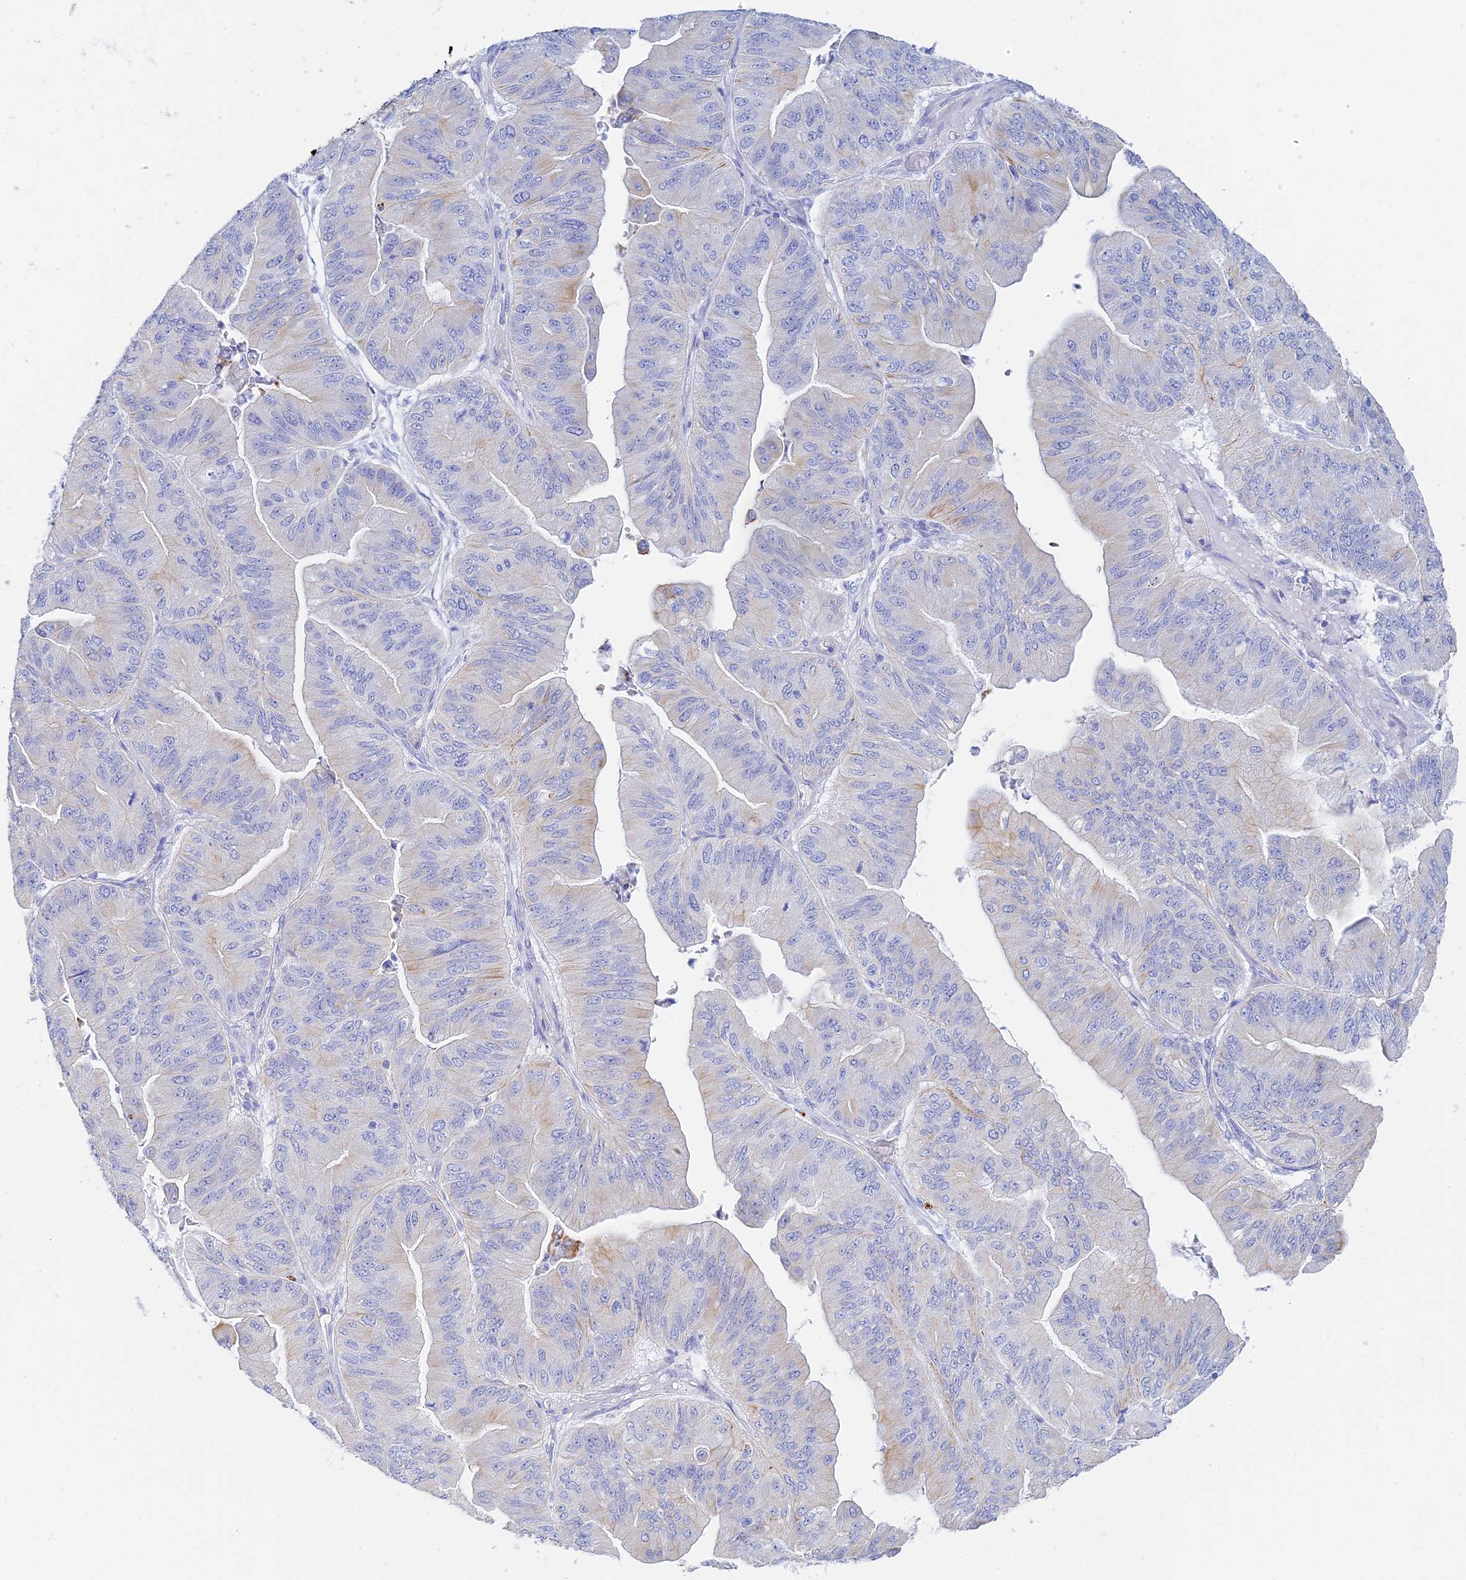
{"staining": {"intensity": "moderate", "quantity": "<25%", "location": "cytoplasmic/membranous"}, "tissue": "ovarian cancer", "cell_type": "Tumor cells", "image_type": "cancer", "snomed": [{"axis": "morphology", "description": "Cystadenocarcinoma, mucinous, NOS"}, {"axis": "topography", "description": "Ovary"}], "caption": "Ovarian cancer (mucinous cystadenocarcinoma) stained with a brown dye reveals moderate cytoplasmic/membranous positive staining in approximately <25% of tumor cells.", "gene": "CEP152", "patient": {"sex": "female", "age": 61}}